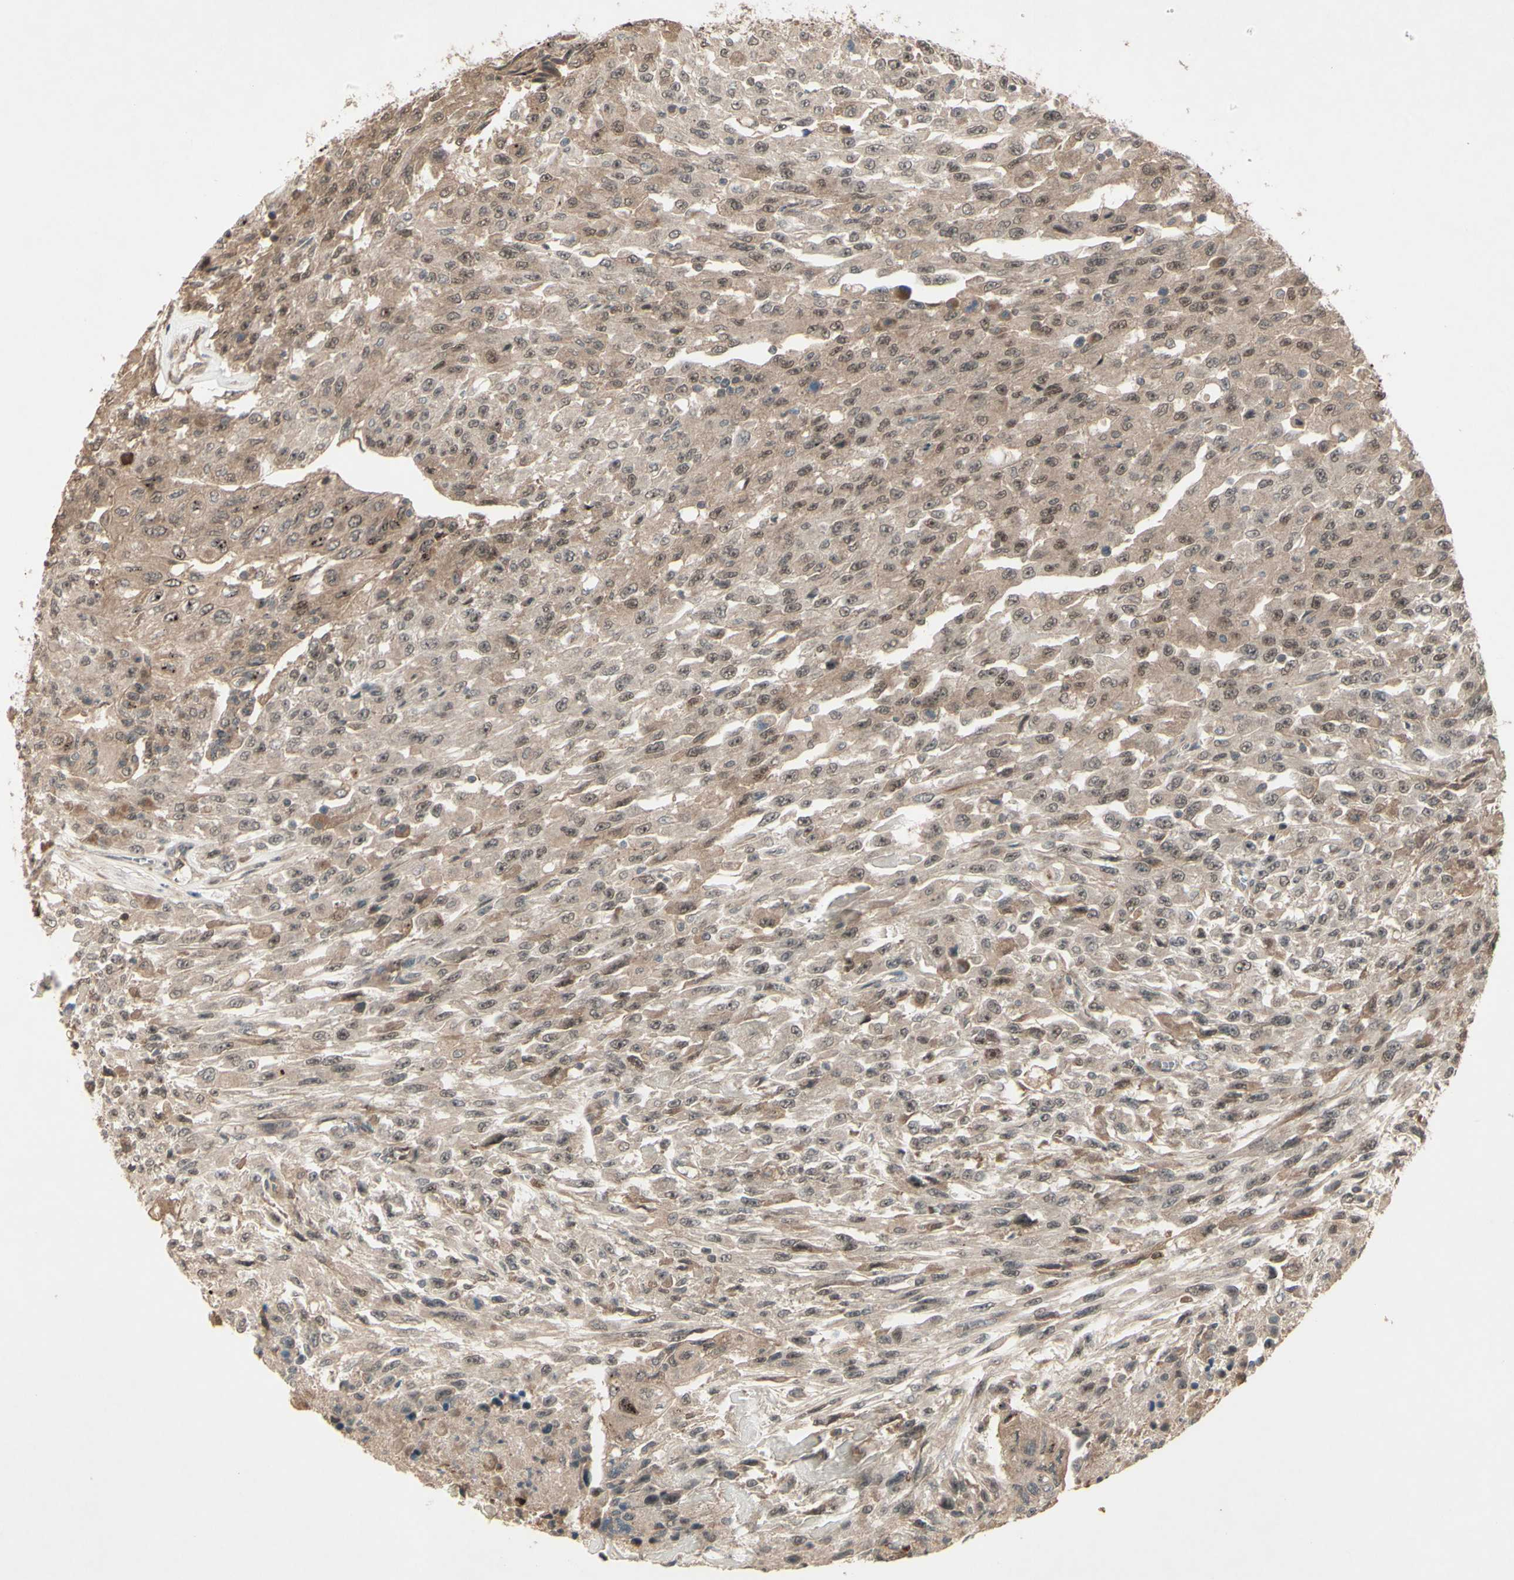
{"staining": {"intensity": "moderate", "quantity": ">75%", "location": "cytoplasmic/membranous,nuclear"}, "tissue": "urothelial cancer", "cell_type": "Tumor cells", "image_type": "cancer", "snomed": [{"axis": "morphology", "description": "Urothelial carcinoma, High grade"}, {"axis": "topography", "description": "Urinary bladder"}], "caption": "DAB immunohistochemical staining of human urothelial carcinoma (high-grade) exhibits moderate cytoplasmic/membranous and nuclear protein positivity in about >75% of tumor cells.", "gene": "MLF2", "patient": {"sex": "male", "age": 66}}